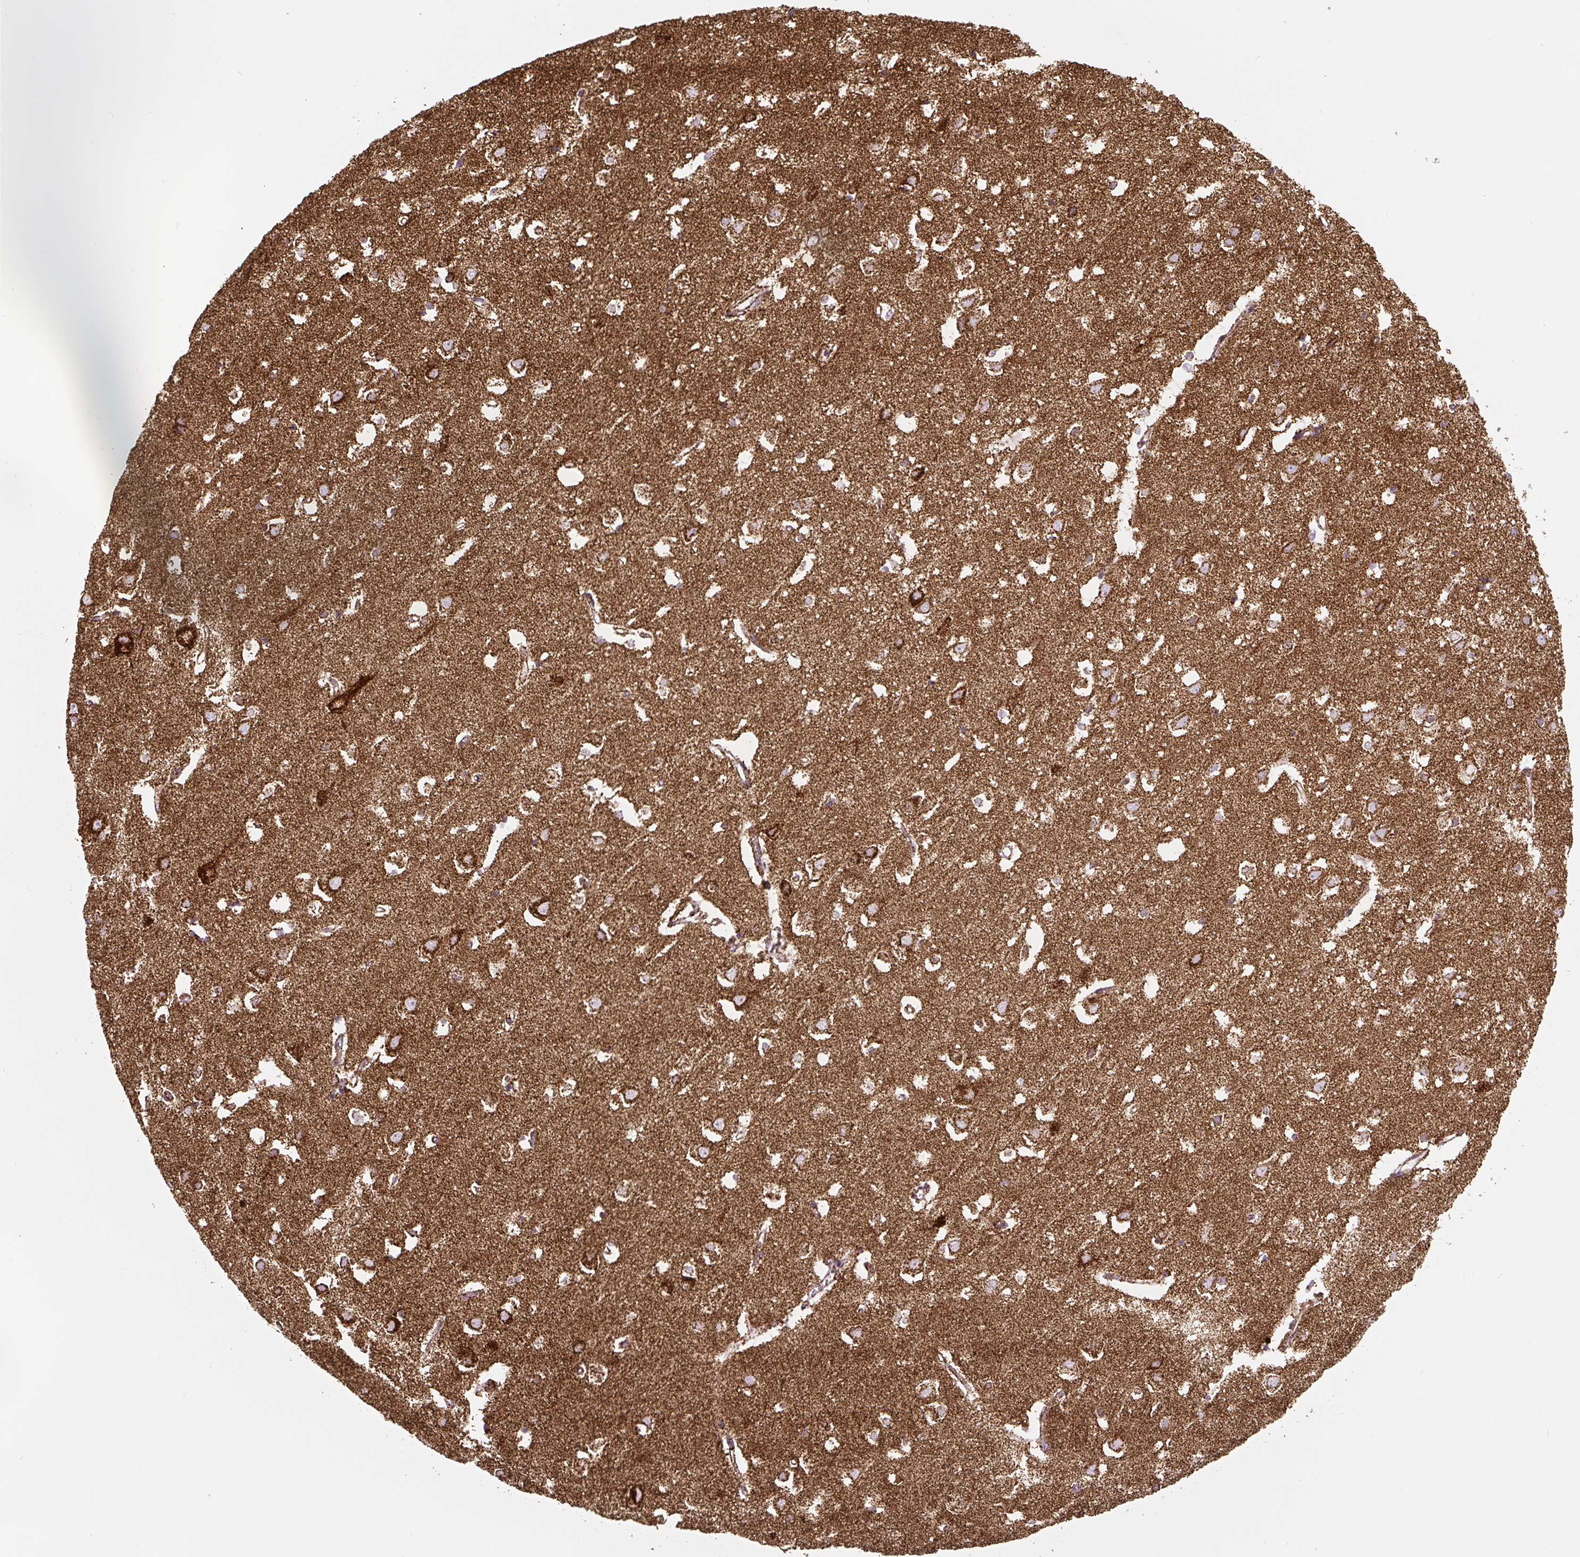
{"staining": {"intensity": "moderate", "quantity": ">75%", "location": "cytoplasmic/membranous"}, "tissue": "cerebral cortex", "cell_type": "Endothelial cells", "image_type": "normal", "snomed": [{"axis": "morphology", "description": "Normal tissue, NOS"}, {"axis": "topography", "description": "Cerebral cortex"}], "caption": "Immunohistochemistry (IHC) staining of benign cerebral cortex, which exhibits medium levels of moderate cytoplasmic/membranous positivity in approximately >75% of endothelial cells indicating moderate cytoplasmic/membranous protein expression. The staining was performed using DAB (3,3'-diaminobenzidine) (brown) for protein detection and nuclei were counterstained in hematoxylin (blue).", "gene": "ATP5F1A", "patient": {"sex": "male", "age": 70}}